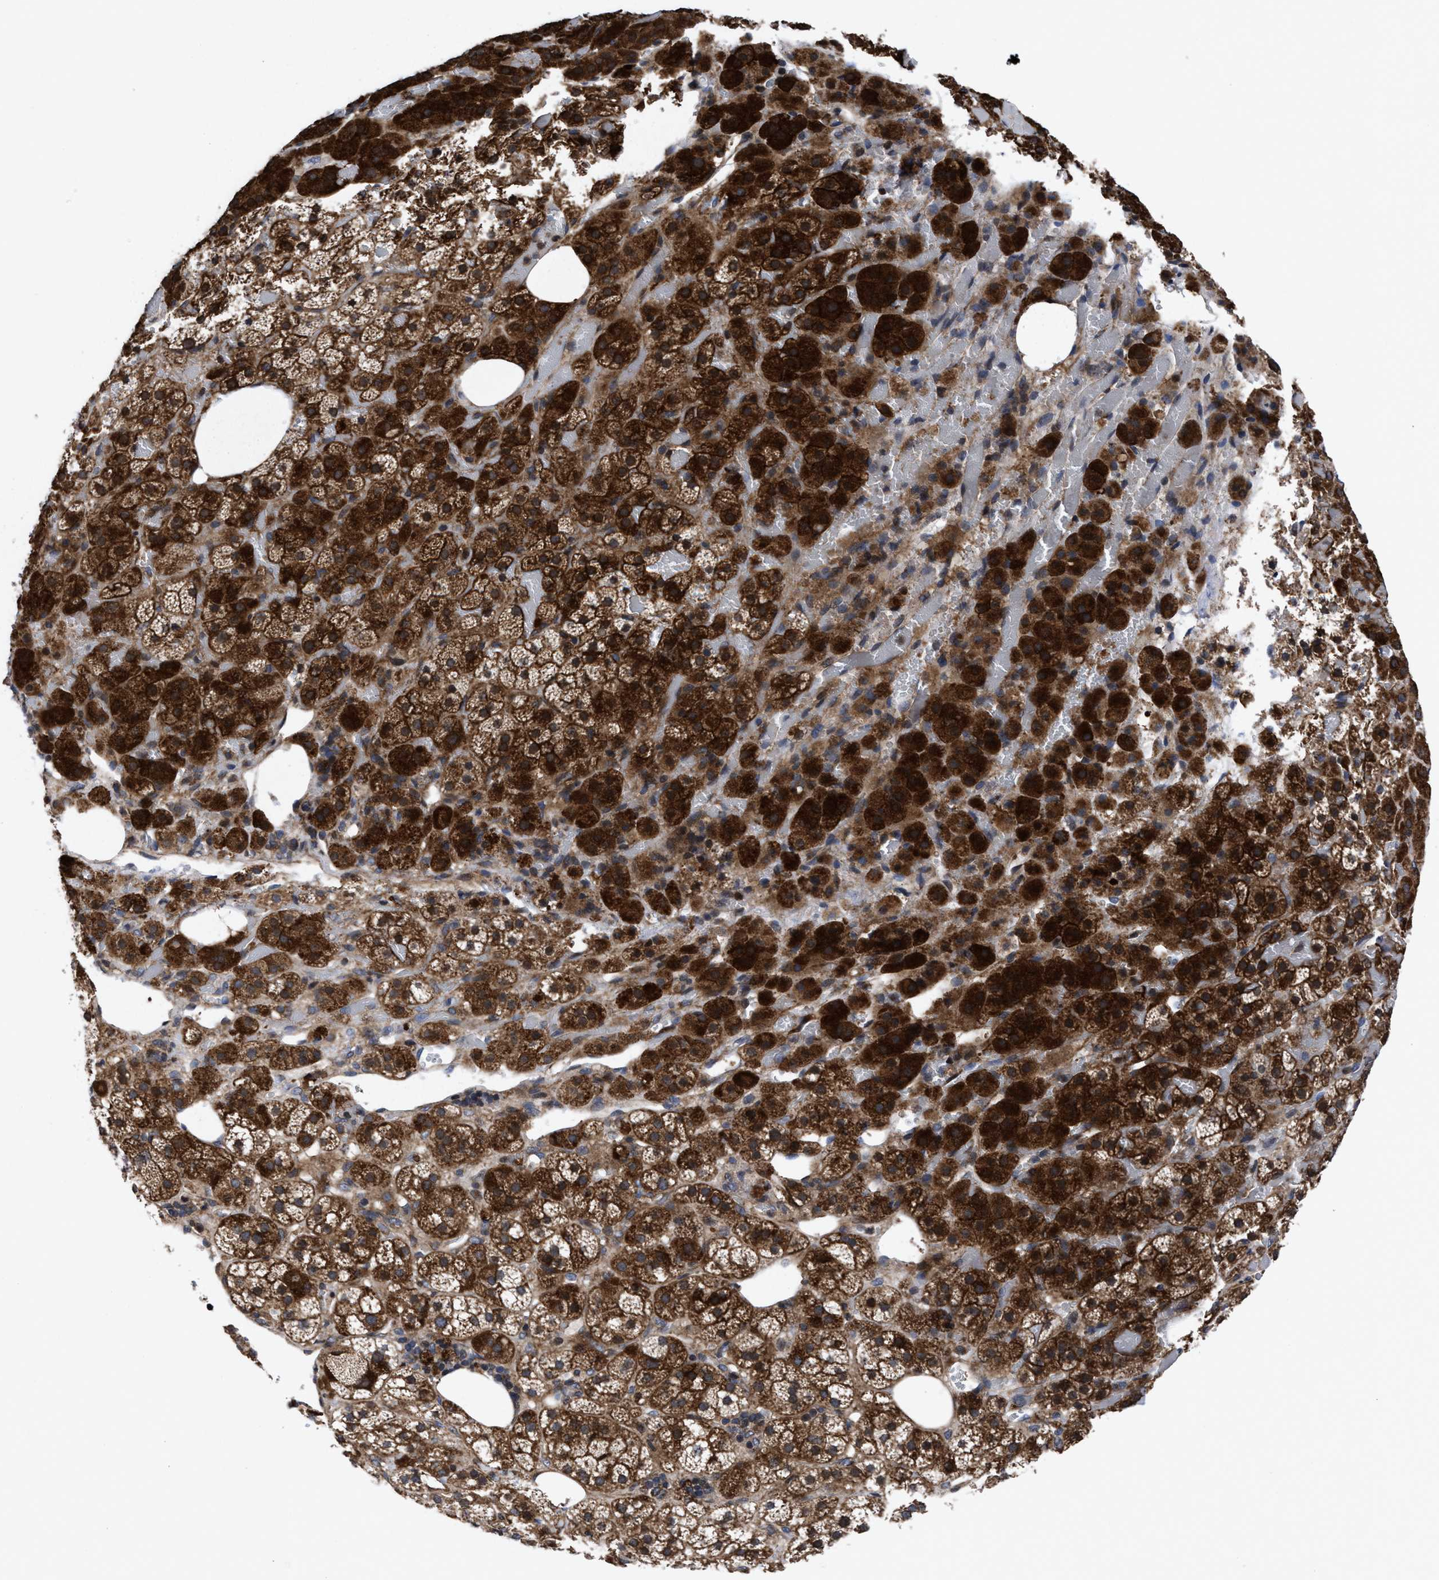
{"staining": {"intensity": "strong", "quantity": ">75%", "location": "cytoplasmic/membranous"}, "tissue": "adrenal gland", "cell_type": "Glandular cells", "image_type": "normal", "snomed": [{"axis": "morphology", "description": "Normal tissue, NOS"}, {"axis": "topography", "description": "Adrenal gland"}], "caption": "Glandular cells display high levels of strong cytoplasmic/membranous expression in about >75% of cells in normal human adrenal gland.", "gene": "MRPL50", "patient": {"sex": "female", "age": 59}}